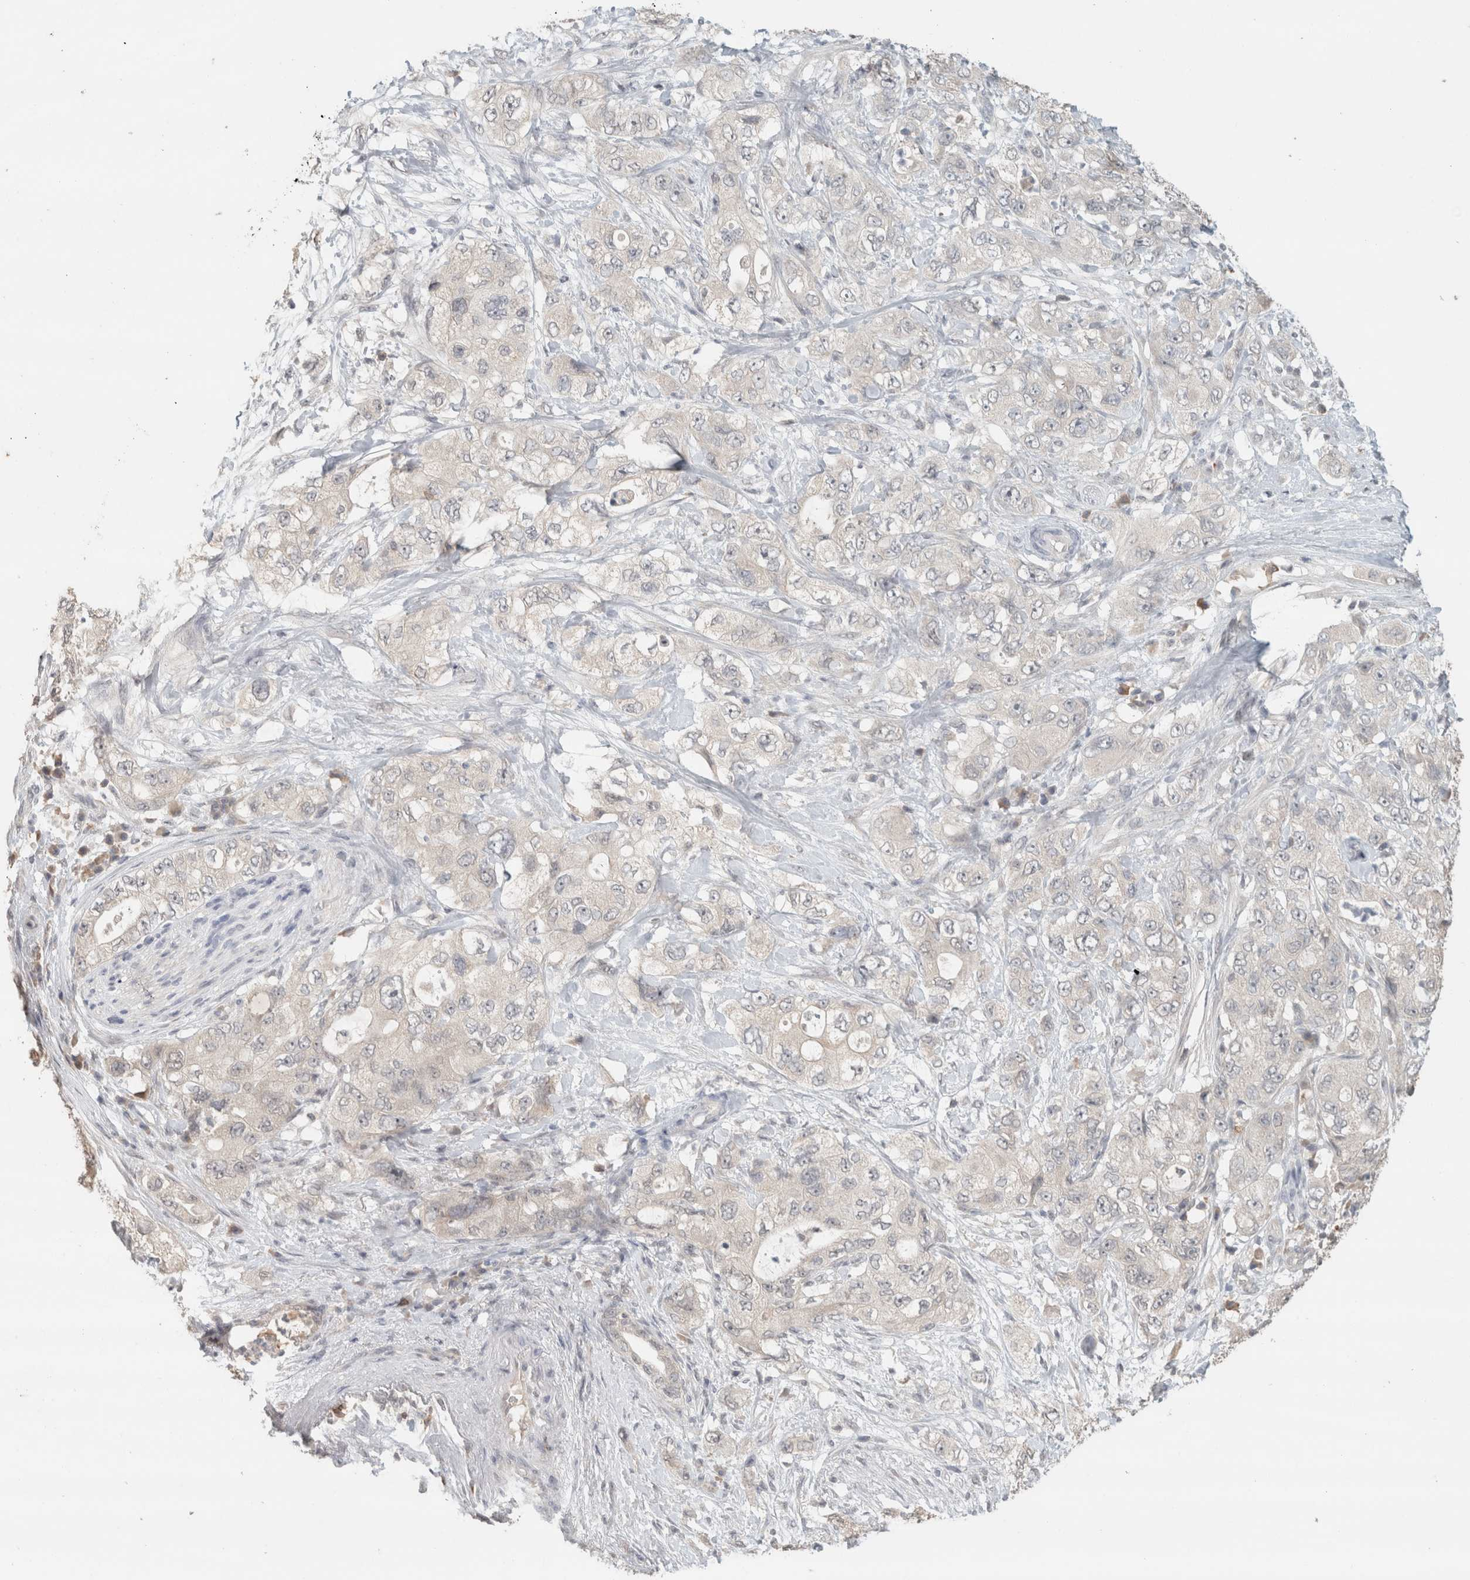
{"staining": {"intensity": "negative", "quantity": "none", "location": "none"}, "tissue": "pancreatic cancer", "cell_type": "Tumor cells", "image_type": "cancer", "snomed": [{"axis": "morphology", "description": "Adenocarcinoma, NOS"}, {"axis": "topography", "description": "Pancreas"}], "caption": "DAB (3,3'-diaminobenzidine) immunohistochemical staining of pancreatic cancer demonstrates no significant staining in tumor cells. Nuclei are stained in blue.", "gene": "TRAT1", "patient": {"sex": "female", "age": 73}}